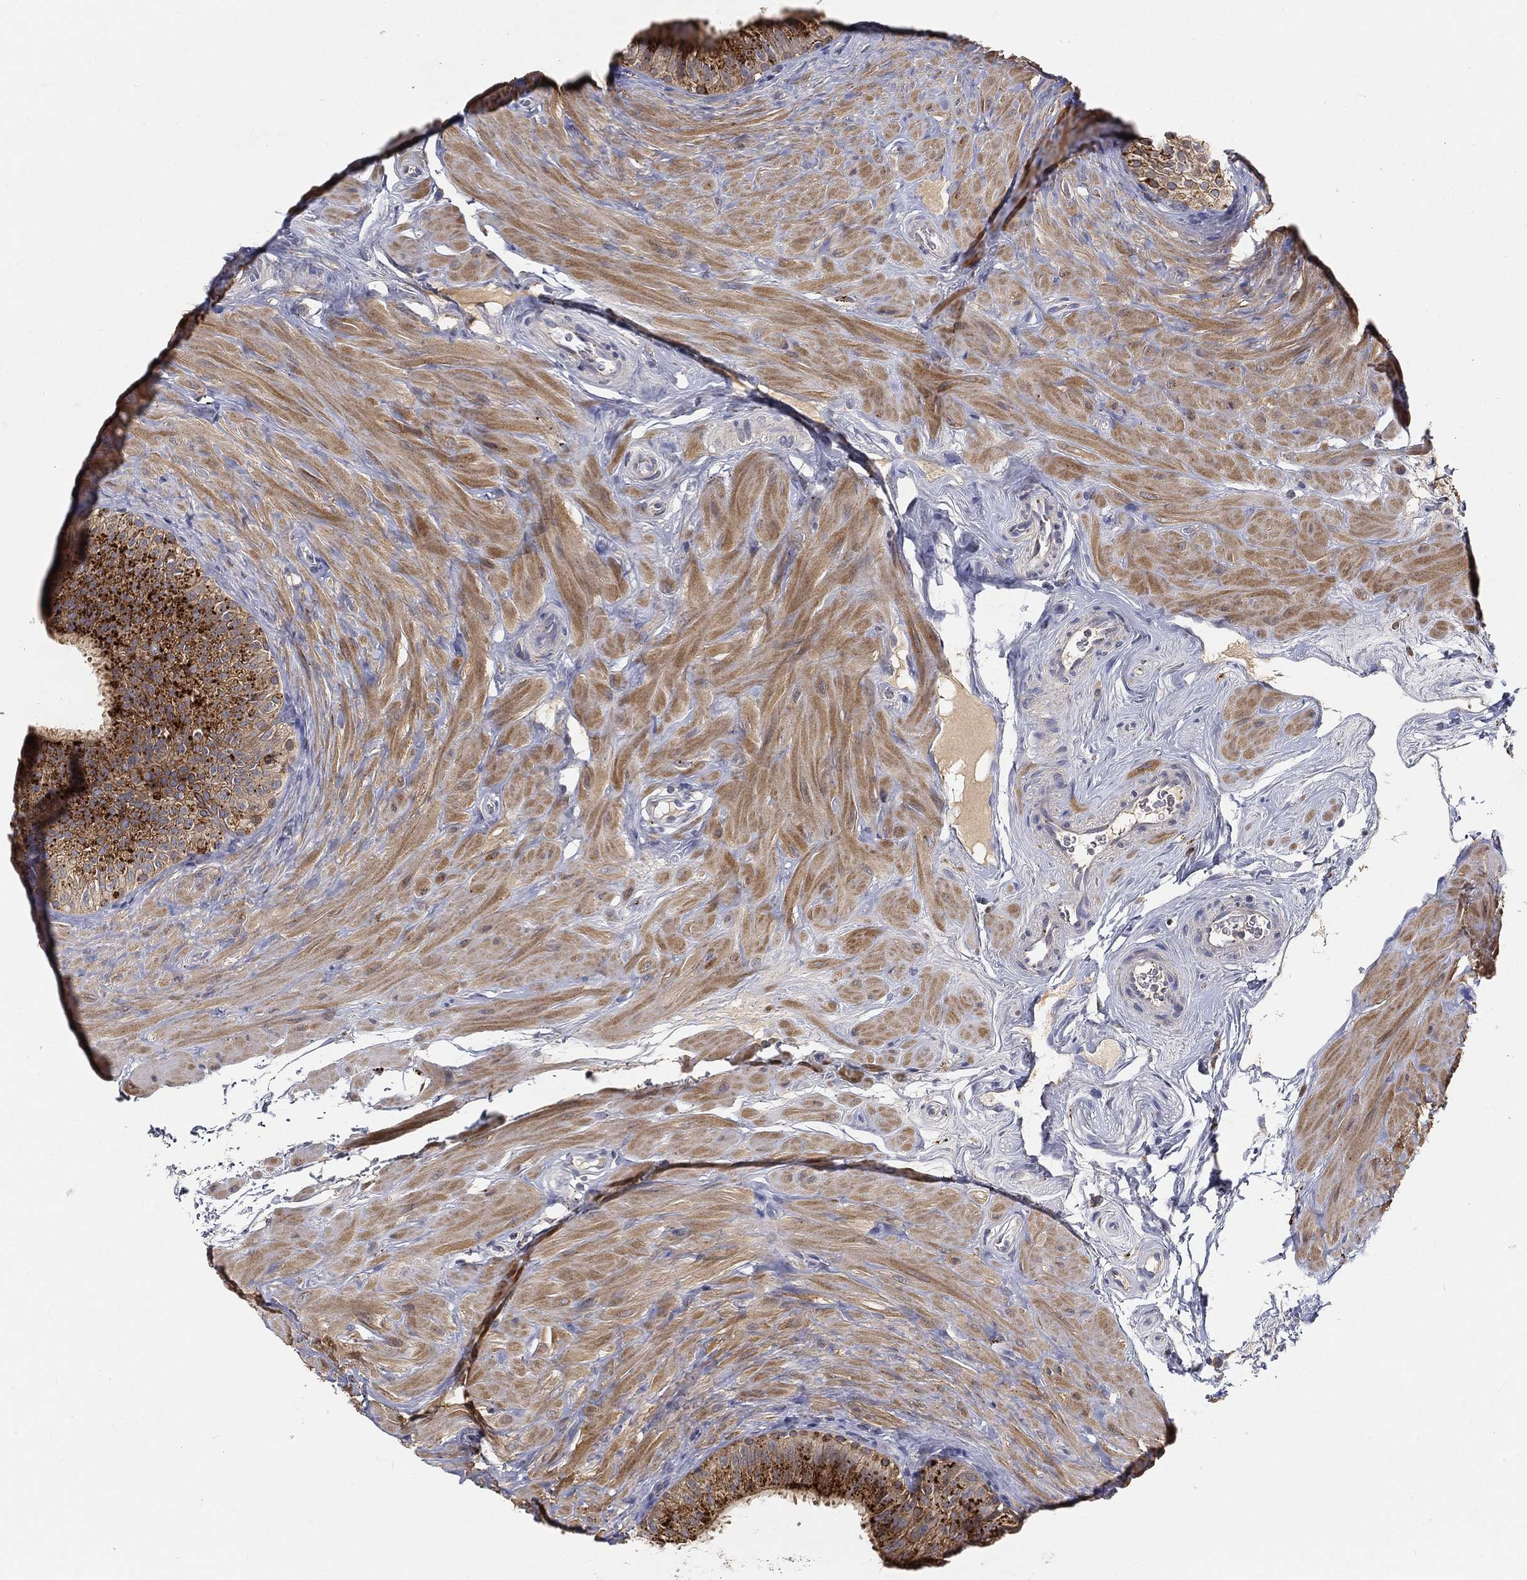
{"staining": {"intensity": "strong", "quantity": "25%-75%", "location": "cytoplasmic/membranous"}, "tissue": "epididymis", "cell_type": "Glandular cells", "image_type": "normal", "snomed": [{"axis": "morphology", "description": "Normal tissue, NOS"}, {"axis": "topography", "description": "Epididymis"}], "caption": "Immunohistochemistry (DAB) staining of unremarkable human epididymis demonstrates strong cytoplasmic/membranous protein staining in approximately 25%-75% of glandular cells. The staining was performed using DAB (3,3'-diaminobenzidine) to visualize the protein expression in brown, while the nuclei were stained in blue with hematoxylin (Magnification: 20x).", "gene": "CTSL", "patient": {"sex": "male", "age": 34}}